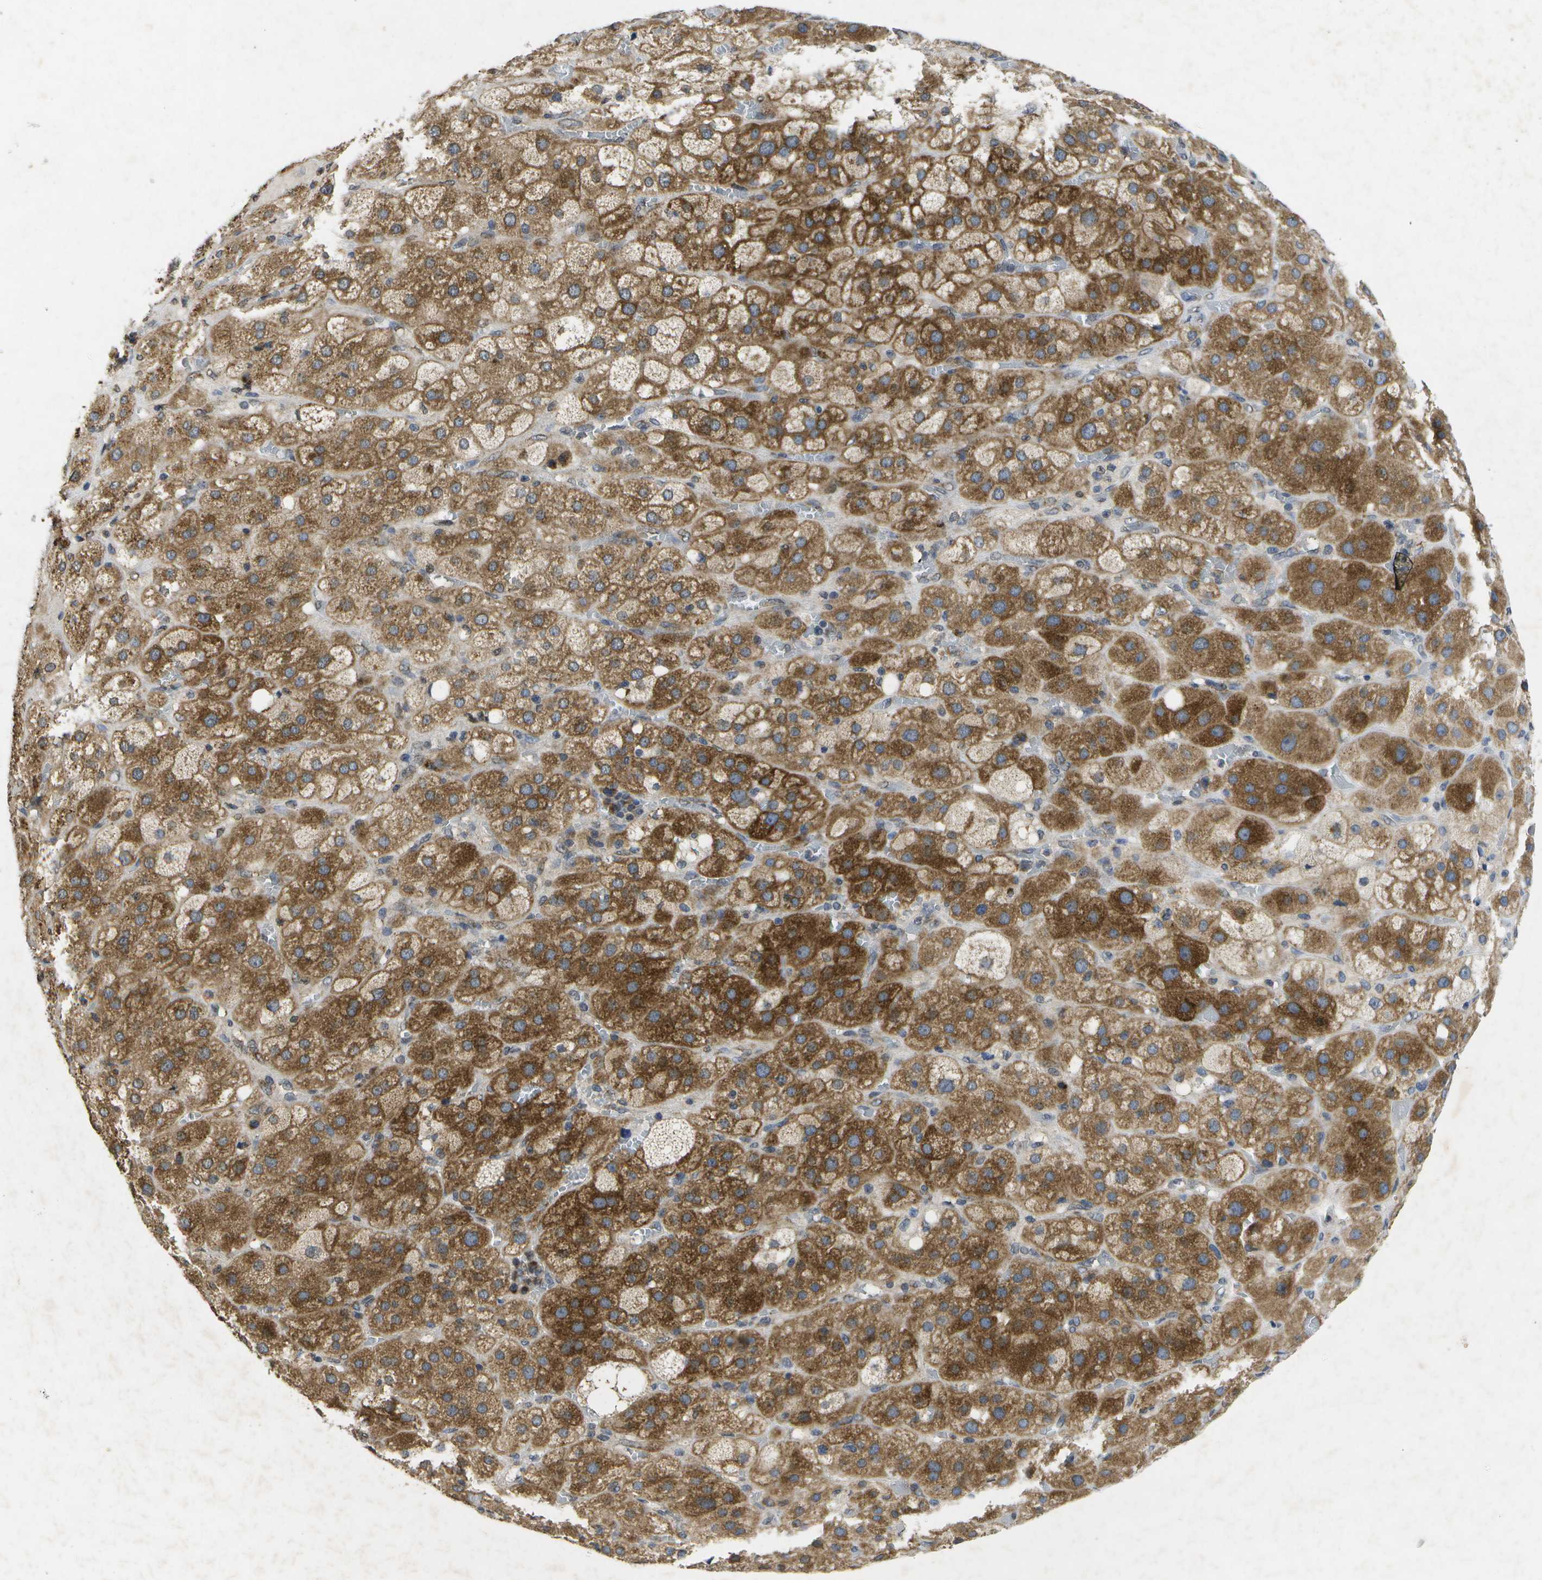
{"staining": {"intensity": "moderate", "quantity": ">75%", "location": "cytoplasmic/membranous"}, "tissue": "adrenal gland", "cell_type": "Glandular cells", "image_type": "normal", "snomed": [{"axis": "morphology", "description": "Normal tissue, NOS"}, {"axis": "topography", "description": "Adrenal gland"}], "caption": "Human adrenal gland stained with a brown dye exhibits moderate cytoplasmic/membranous positive staining in approximately >75% of glandular cells.", "gene": "KDELR1", "patient": {"sex": "female", "age": 47}}